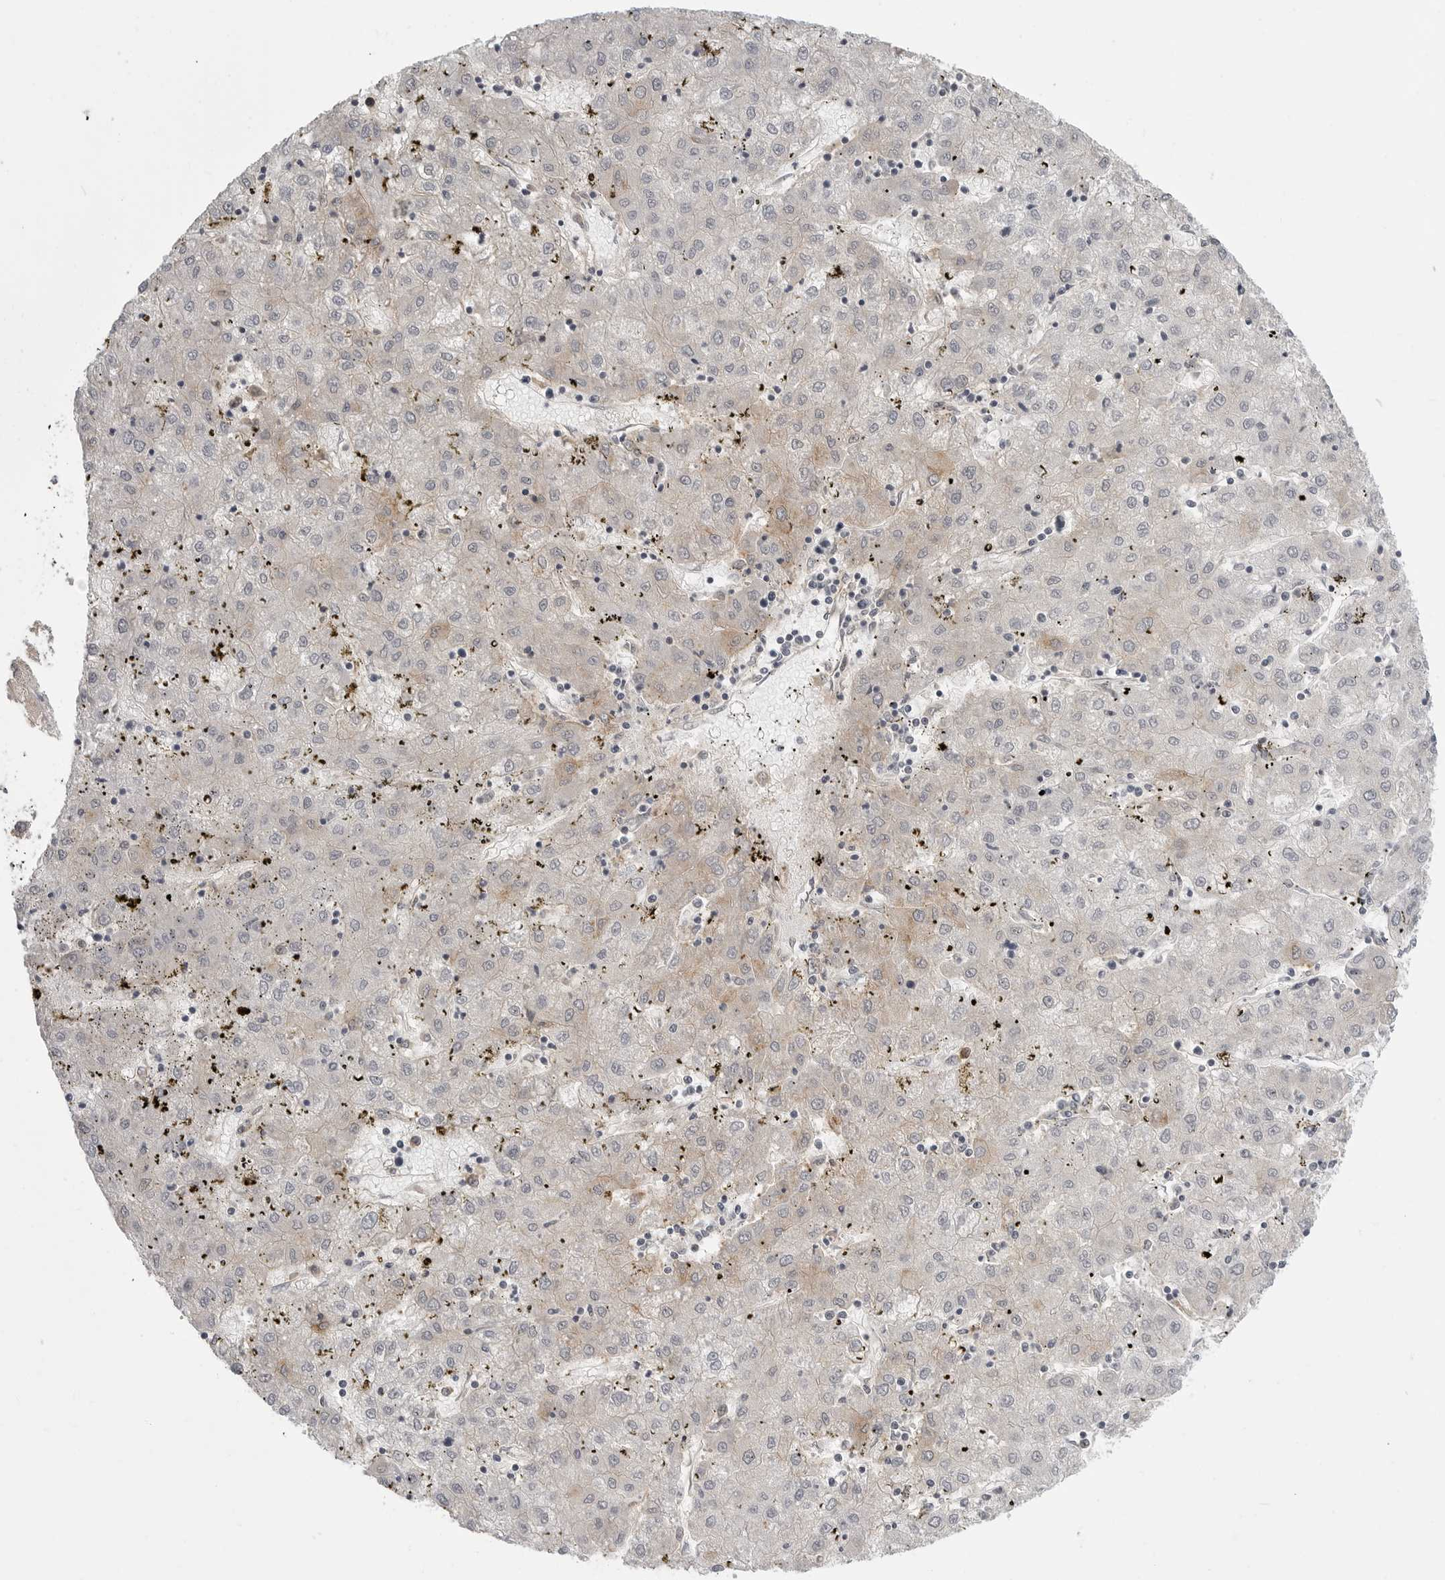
{"staining": {"intensity": "weak", "quantity": "<25%", "location": "cytoplasmic/membranous"}, "tissue": "liver cancer", "cell_type": "Tumor cells", "image_type": "cancer", "snomed": [{"axis": "morphology", "description": "Carcinoma, Hepatocellular, NOS"}, {"axis": "topography", "description": "Liver"}], "caption": "A high-resolution photomicrograph shows immunohistochemistry (IHC) staining of liver cancer, which displays no significant staining in tumor cells.", "gene": "IFNGR1", "patient": {"sex": "male", "age": 72}}